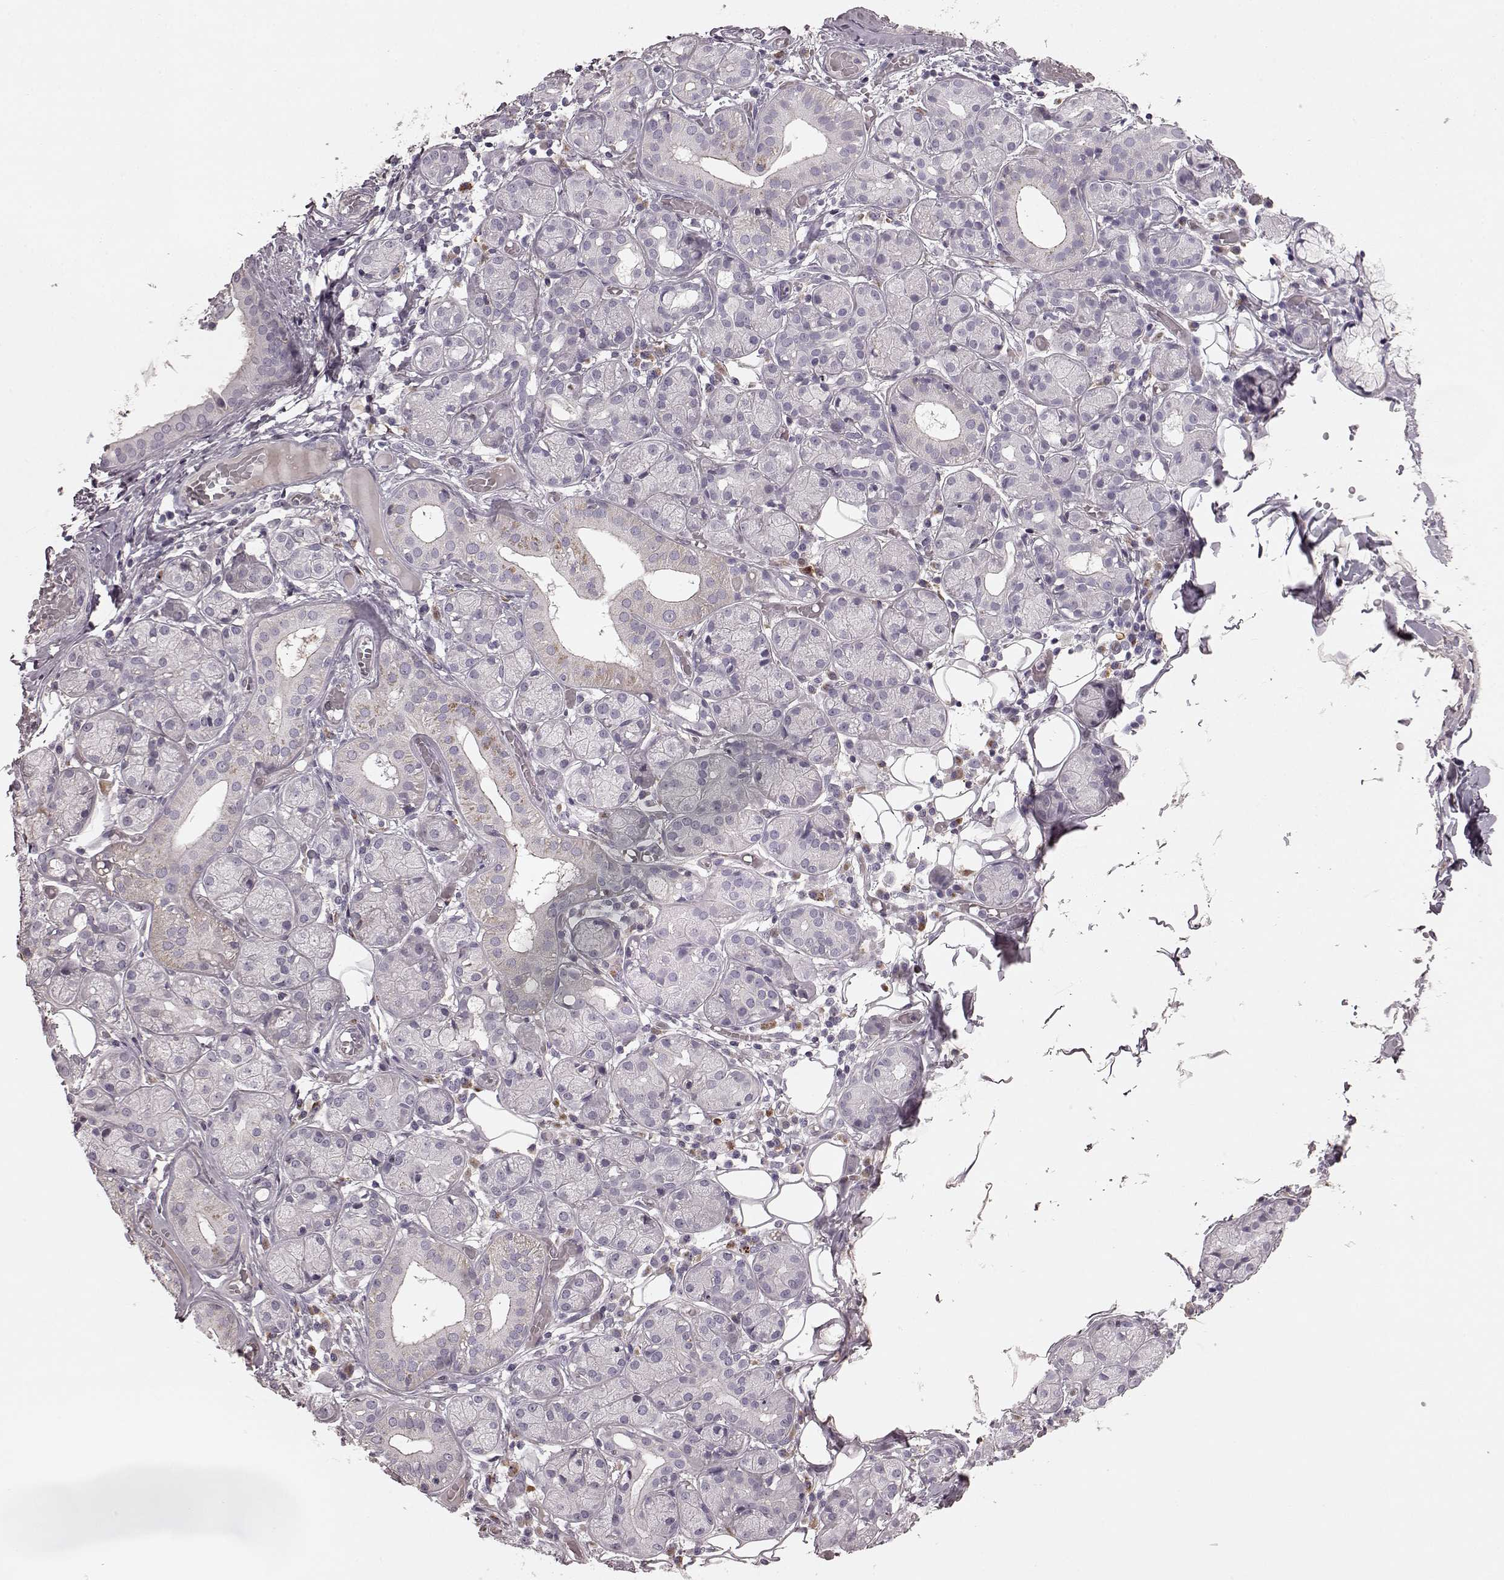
{"staining": {"intensity": "weak", "quantity": "<25%", "location": "cytoplasmic/membranous"}, "tissue": "salivary gland", "cell_type": "Glandular cells", "image_type": "normal", "snomed": [{"axis": "morphology", "description": "Normal tissue, NOS"}, {"axis": "topography", "description": "Salivary gland"}, {"axis": "topography", "description": "Peripheral nerve tissue"}], "caption": "High power microscopy histopathology image of an immunohistochemistry (IHC) micrograph of unremarkable salivary gland, revealing no significant positivity in glandular cells.", "gene": "PDCD1", "patient": {"sex": "male", "age": 71}}